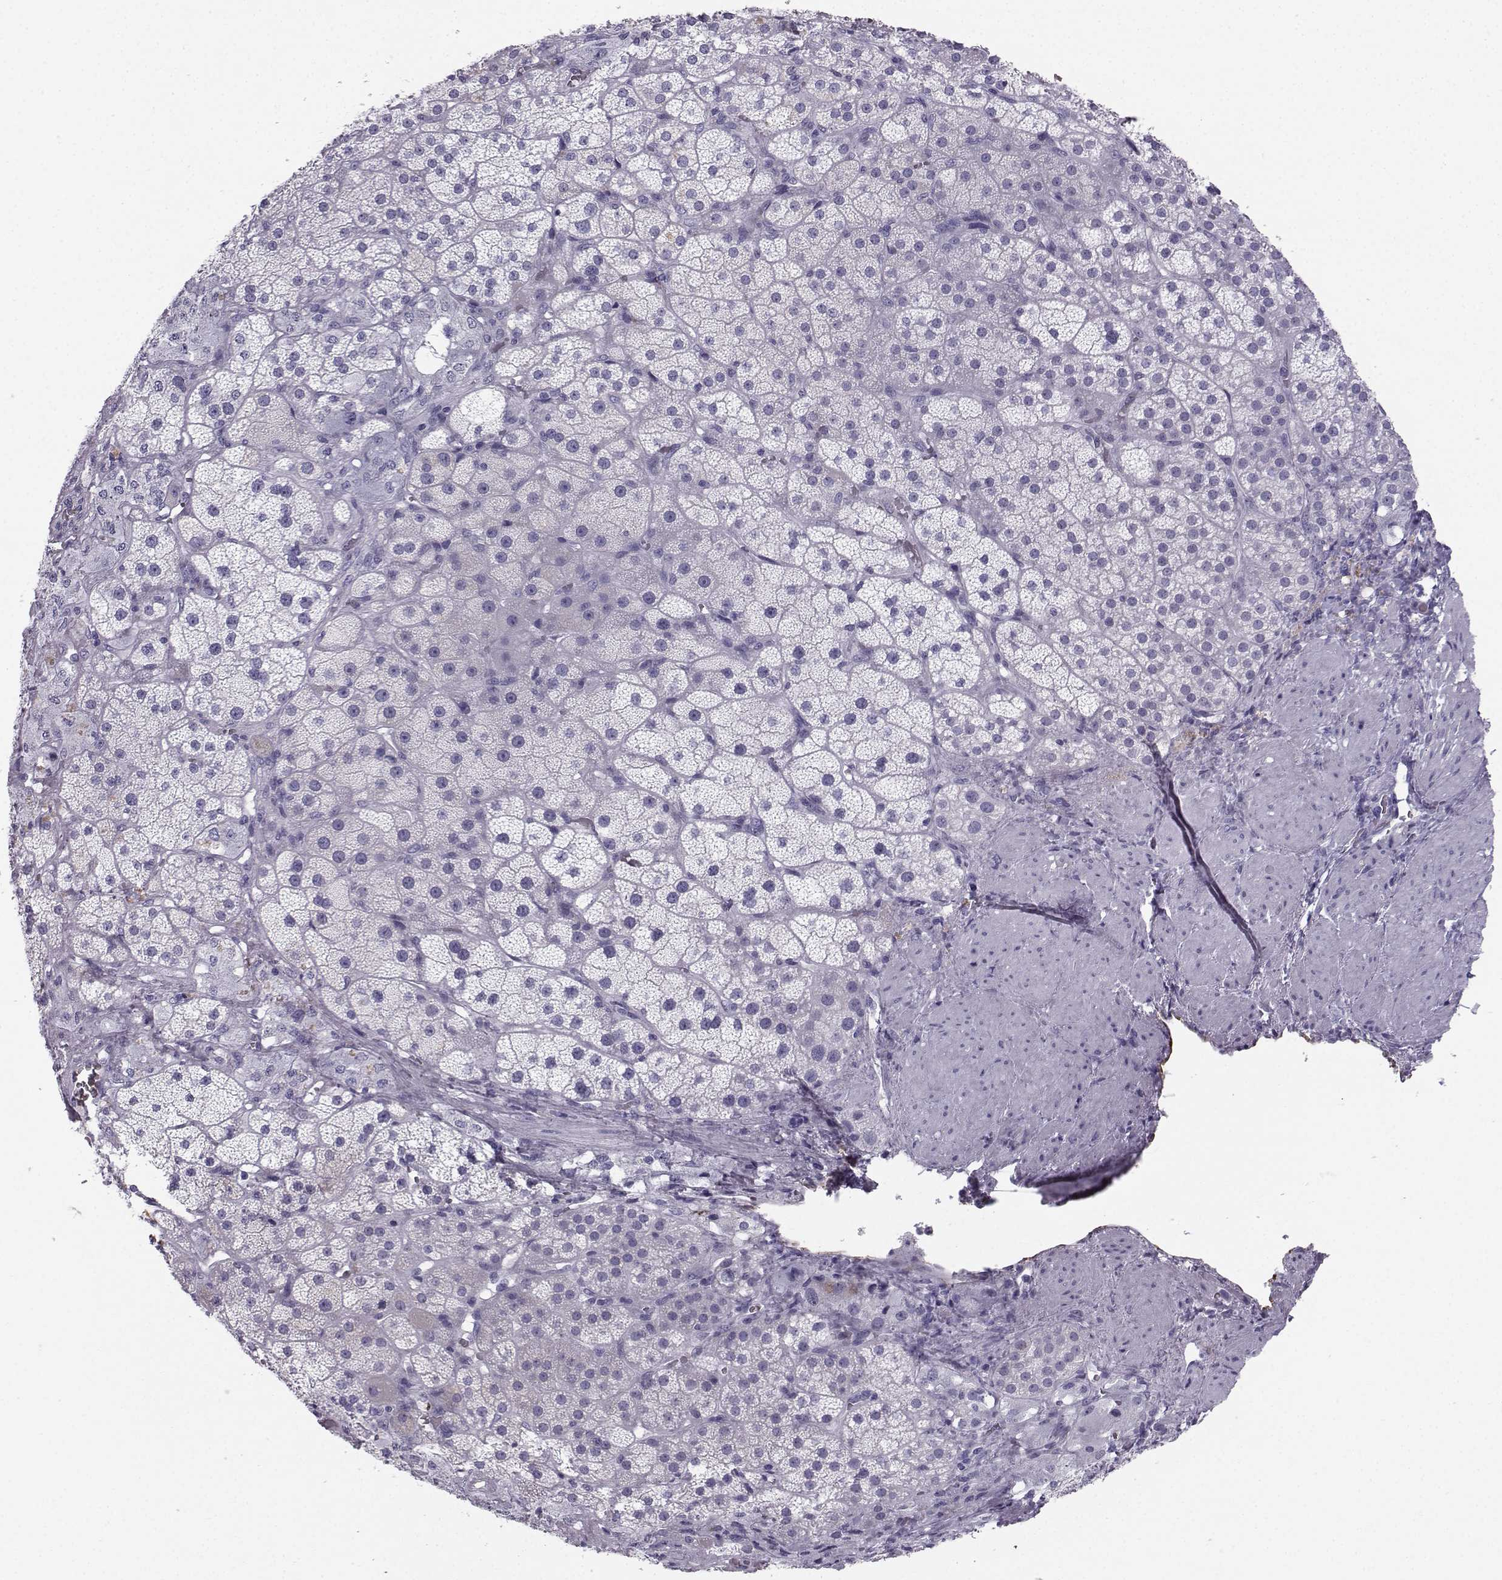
{"staining": {"intensity": "negative", "quantity": "none", "location": "none"}, "tissue": "adrenal gland", "cell_type": "Glandular cells", "image_type": "normal", "snomed": [{"axis": "morphology", "description": "Normal tissue, NOS"}, {"axis": "topography", "description": "Adrenal gland"}], "caption": "Human adrenal gland stained for a protein using immunohistochemistry (IHC) demonstrates no expression in glandular cells.", "gene": "IQCD", "patient": {"sex": "male", "age": 57}}